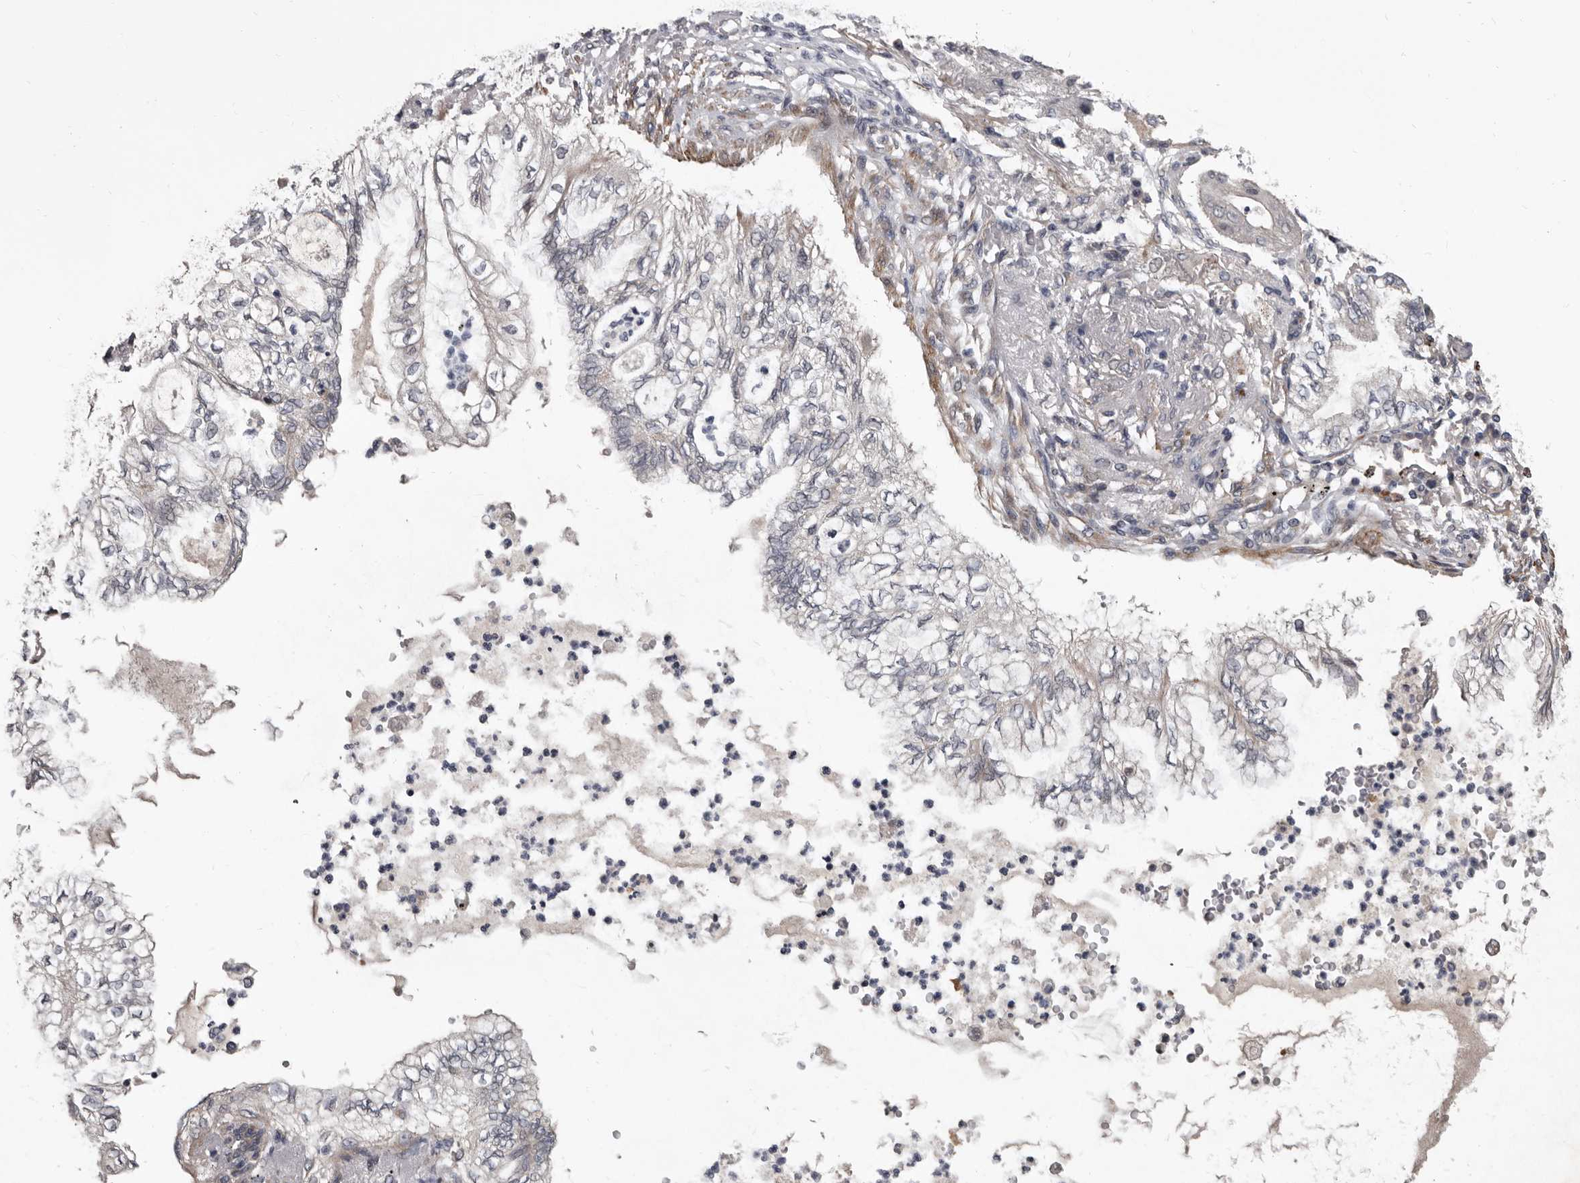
{"staining": {"intensity": "weak", "quantity": "<25%", "location": "cytoplasmic/membranous"}, "tissue": "lung cancer", "cell_type": "Tumor cells", "image_type": "cancer", "snomed": [{"axis": "morphology", "description": "Adenocarcinoma, NOS"}, {"axis": "topography", "description": "Lung"}], "caption": "Micrograph shows no protein staining in tumor cells of lung cancer tissue.", "gene": "FGFR4", "patient": {"sex": "female", "age": 70}}